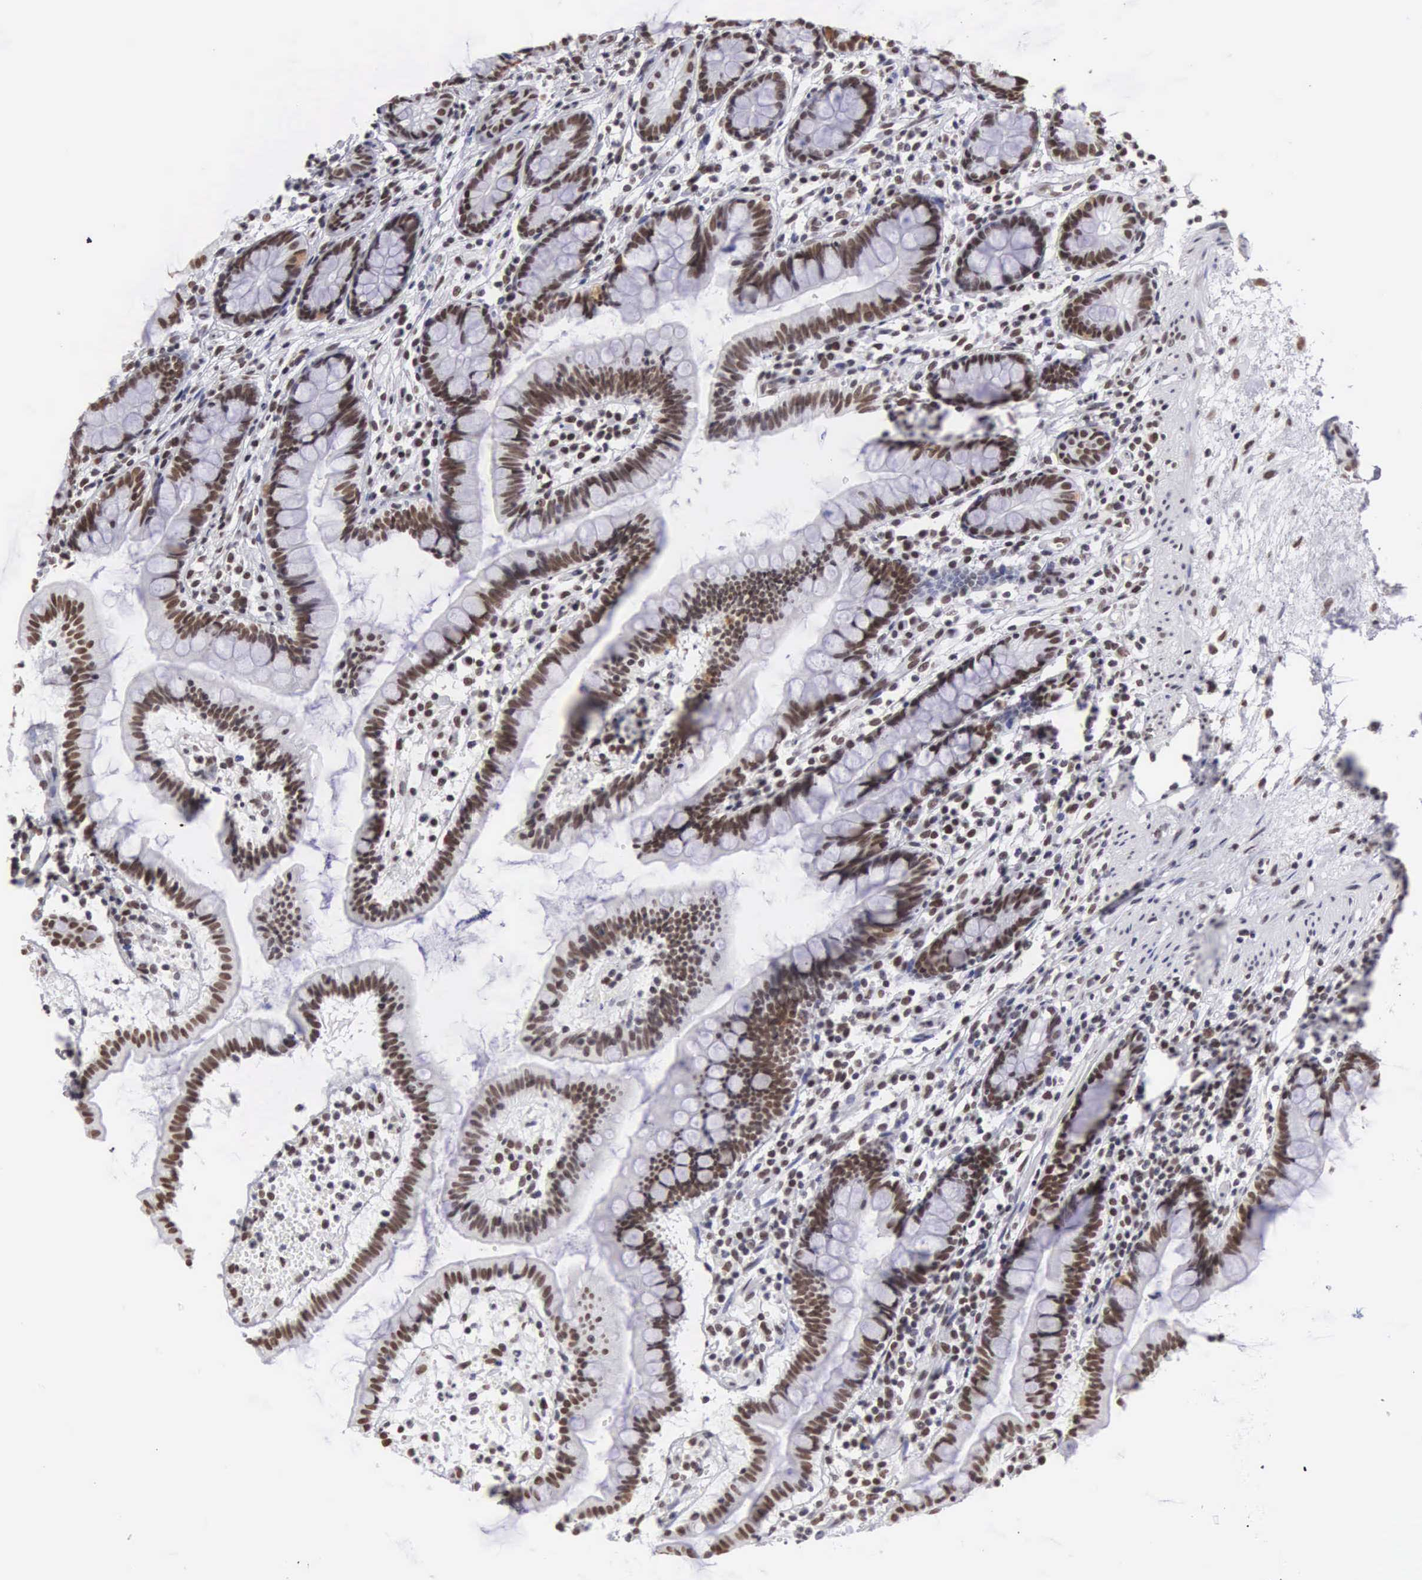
{"staining": {"intensity": "strong", "quantity": ">75%", "location": "nuclear"}, "tissue": "small intestine", "cell_type": "Glandular cells", "image_type": "normal", "snomed": [{"axis": "morphology", "description": "Normal tissue, NOS"}, {"axis": "topography", "description": "Small intestine"}], "caption": "Small intestine stained with a brown dye reveals strong nuclear positive expression in approximately >75% of glandular cells.", "gene": "CSTF2", "patient": {"sex": "female", "age": 51}}